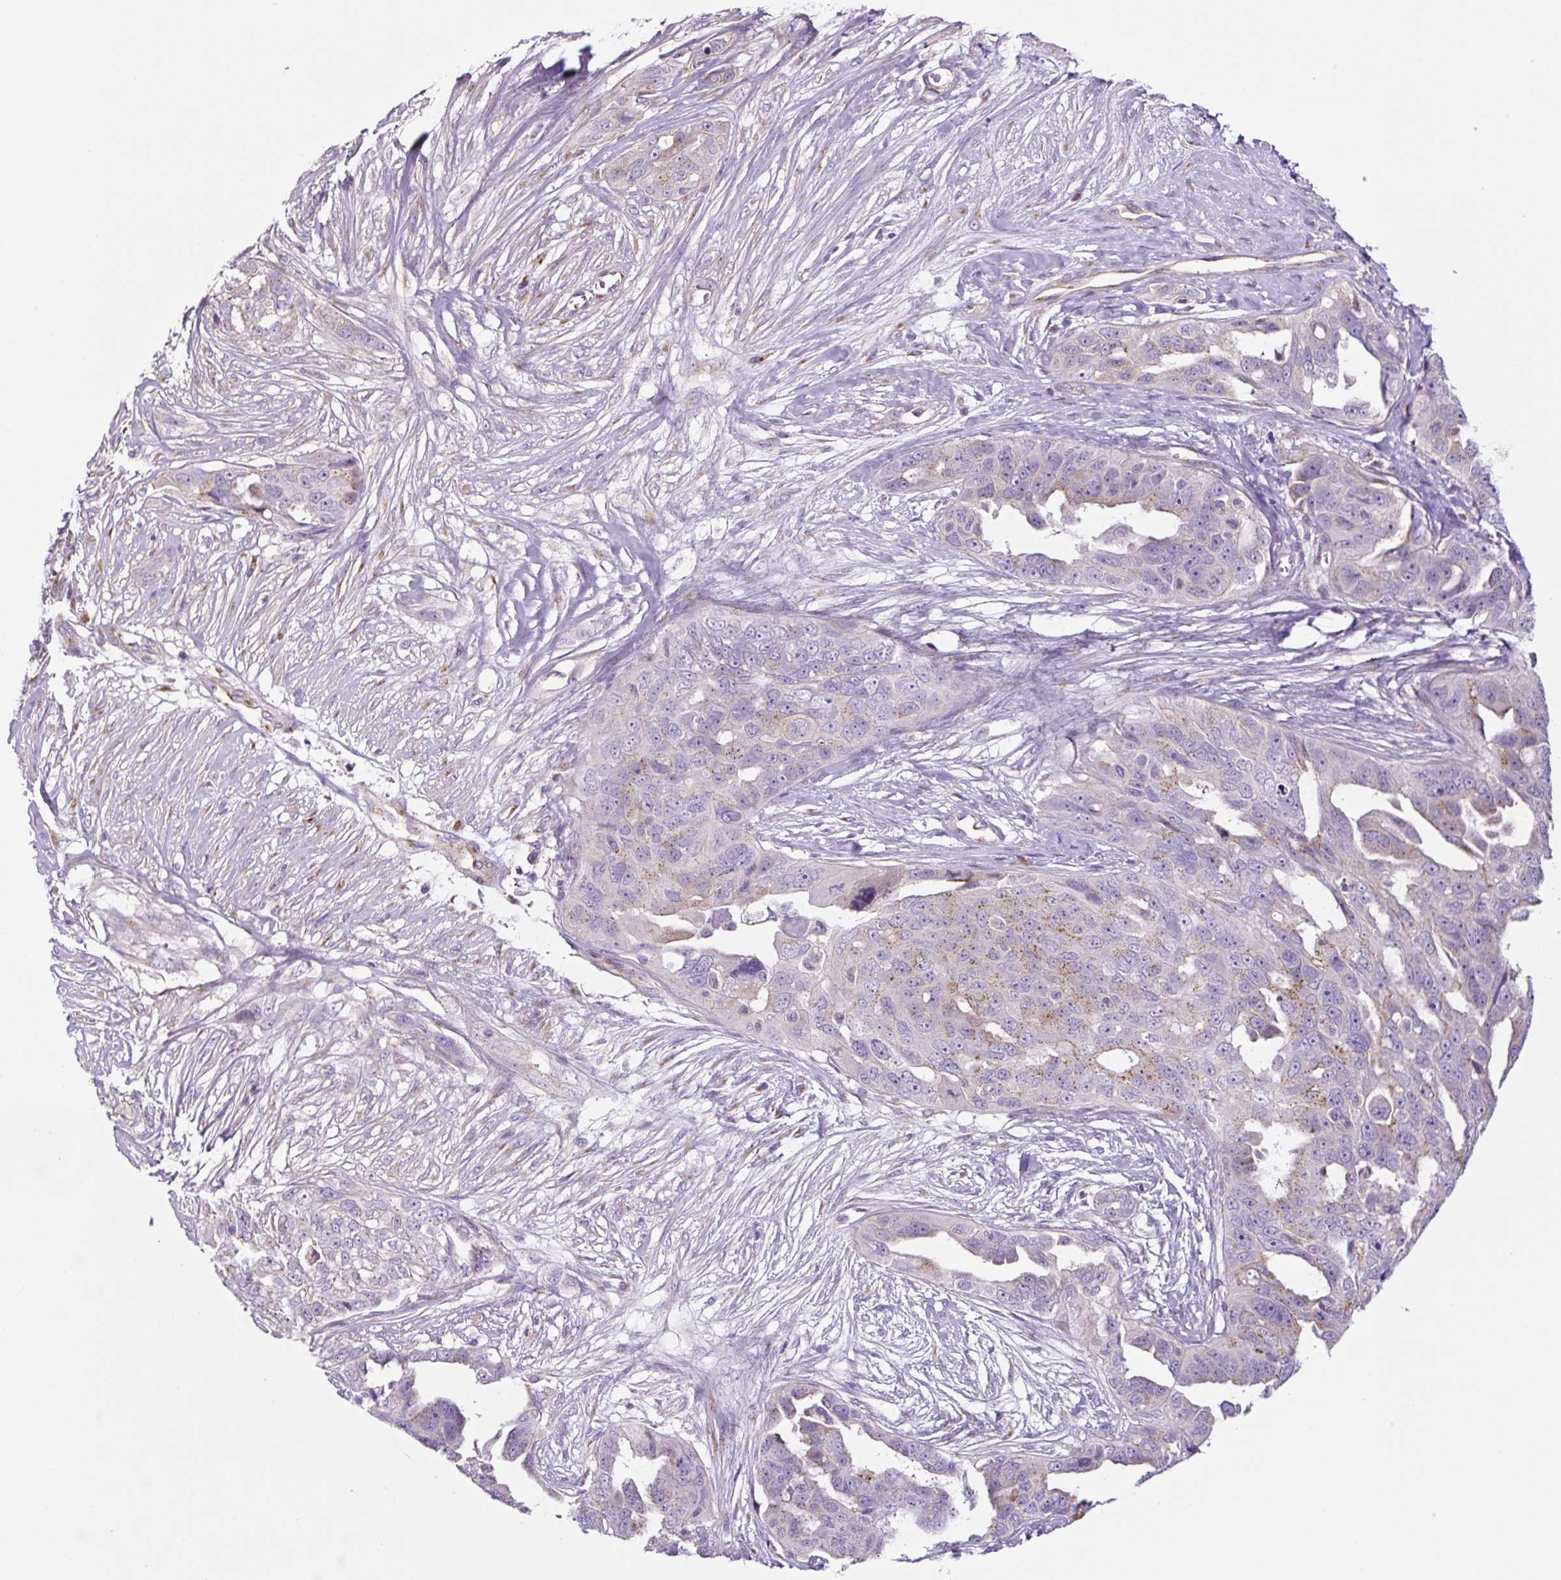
{"staining": {"intensity": "weak", "quantity": "<25%", "location": "cytoplasmic/membranous"}, "tissue": "ovarian cancer", "cell_type": "Tumor cells", "image_type": "cancer", "snomed": [{"axis": "morphology", "description": "Carcinoma, endometroid"}, {"axis": "topography", "description": "Ovary"}], "caption": "An immunohistochemistry image of ovarian cancer is shown. There is no staining in tumor cells of ovarian cancer. (IHC, brightfield microscopy, high magnification).", "gene": "GORASP1", "patient": {"sex": "female", "age": 70}}